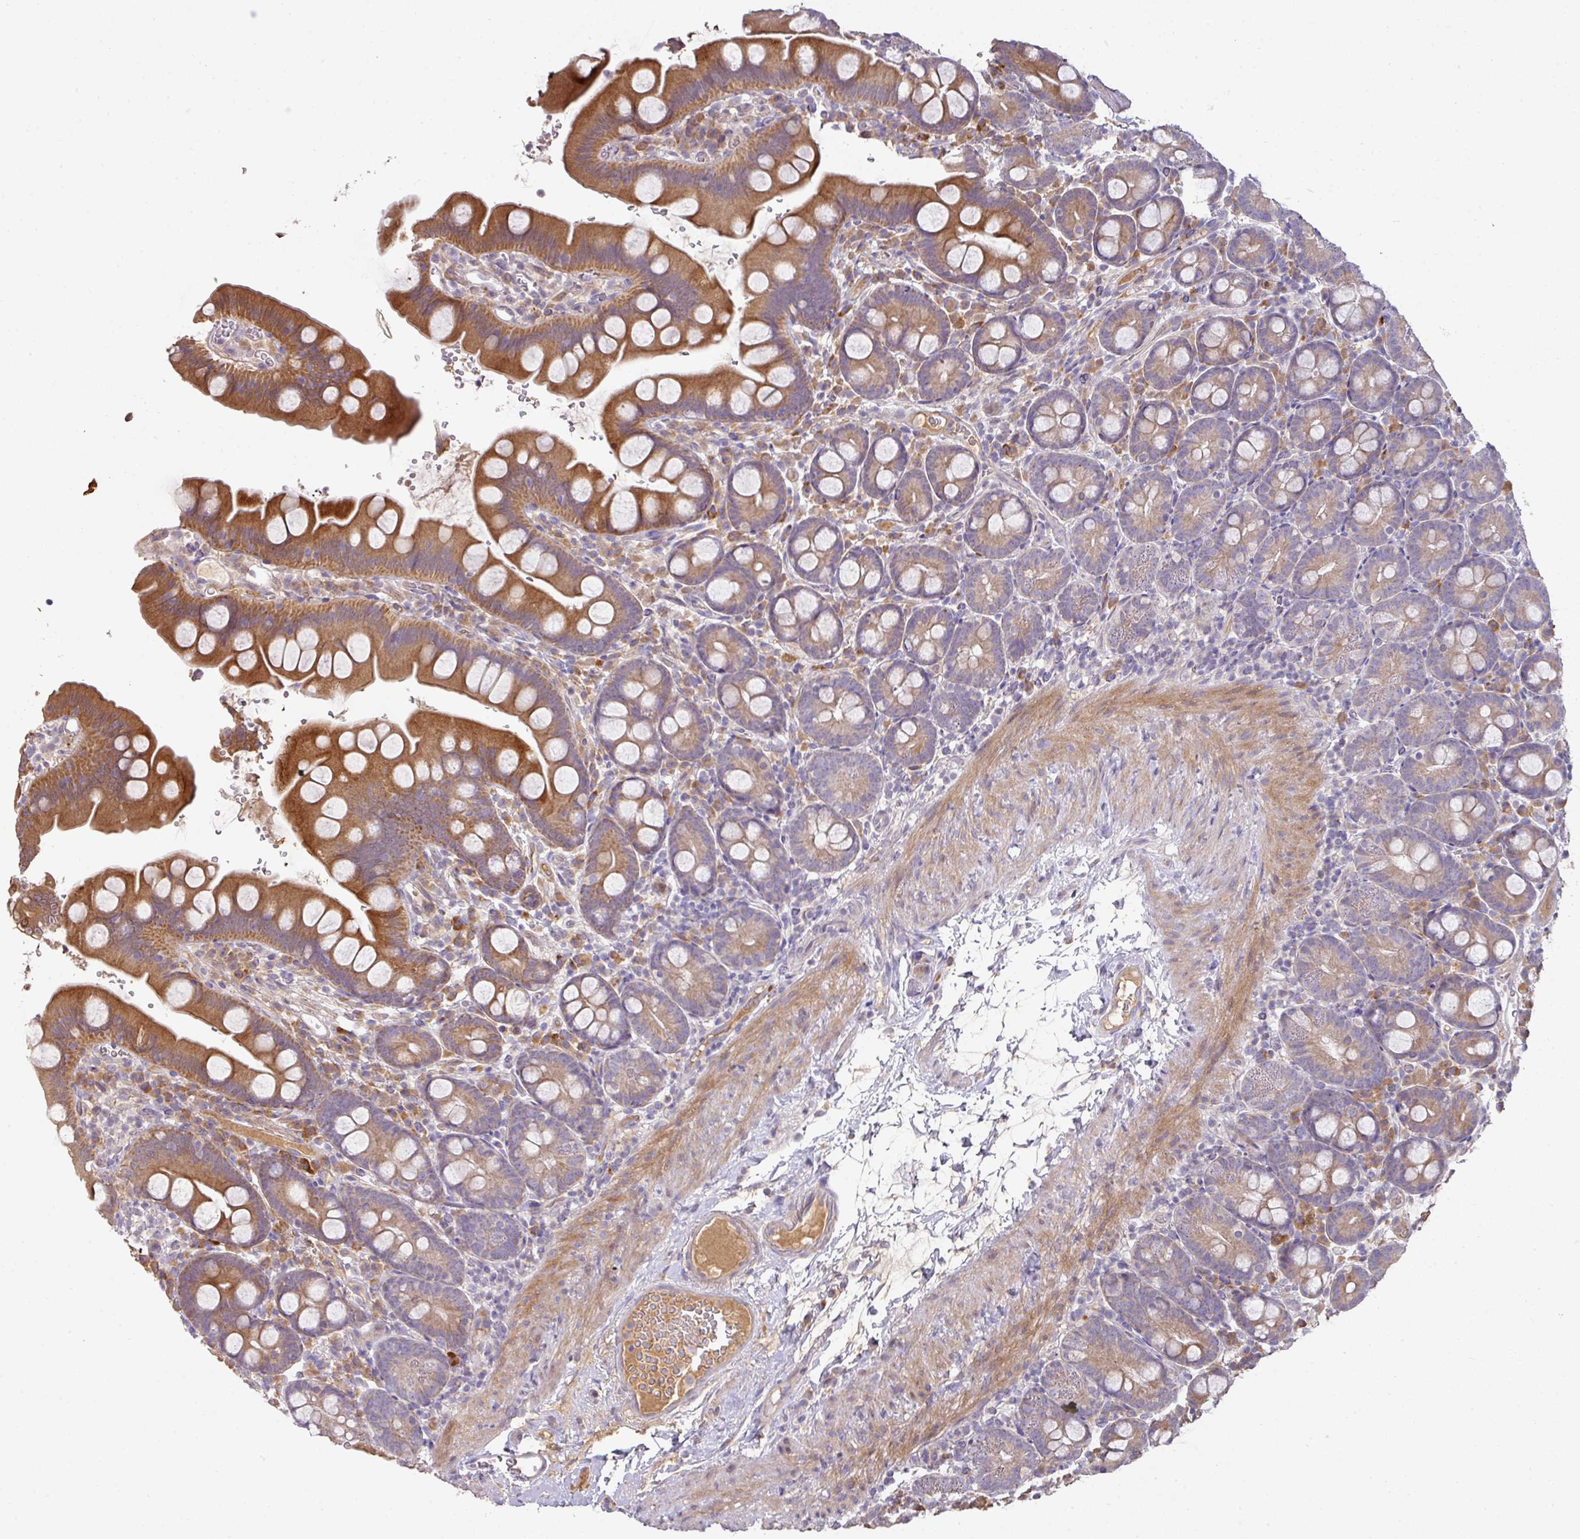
{"staining": {"intensity": "strong", "quantity": "25%-75%", "location": "cytoplasmic/membranous"}, "tissue": "small intestine", "cell_type": "Glandular cells", "image_type": "normal", "snomed": [{"axis": "morphology", "description": "Normal tissue, NOS"}, {"axis": "topography", "description": "Small intestine"}], "caption": "Strong cytoplasmic/membranous expression for a protein is seen in about 25%-75% of glandular cells of benign small intestine using IHC.", "gene": "ZNF266", "patient": {"sex": "female", "age": 68}}